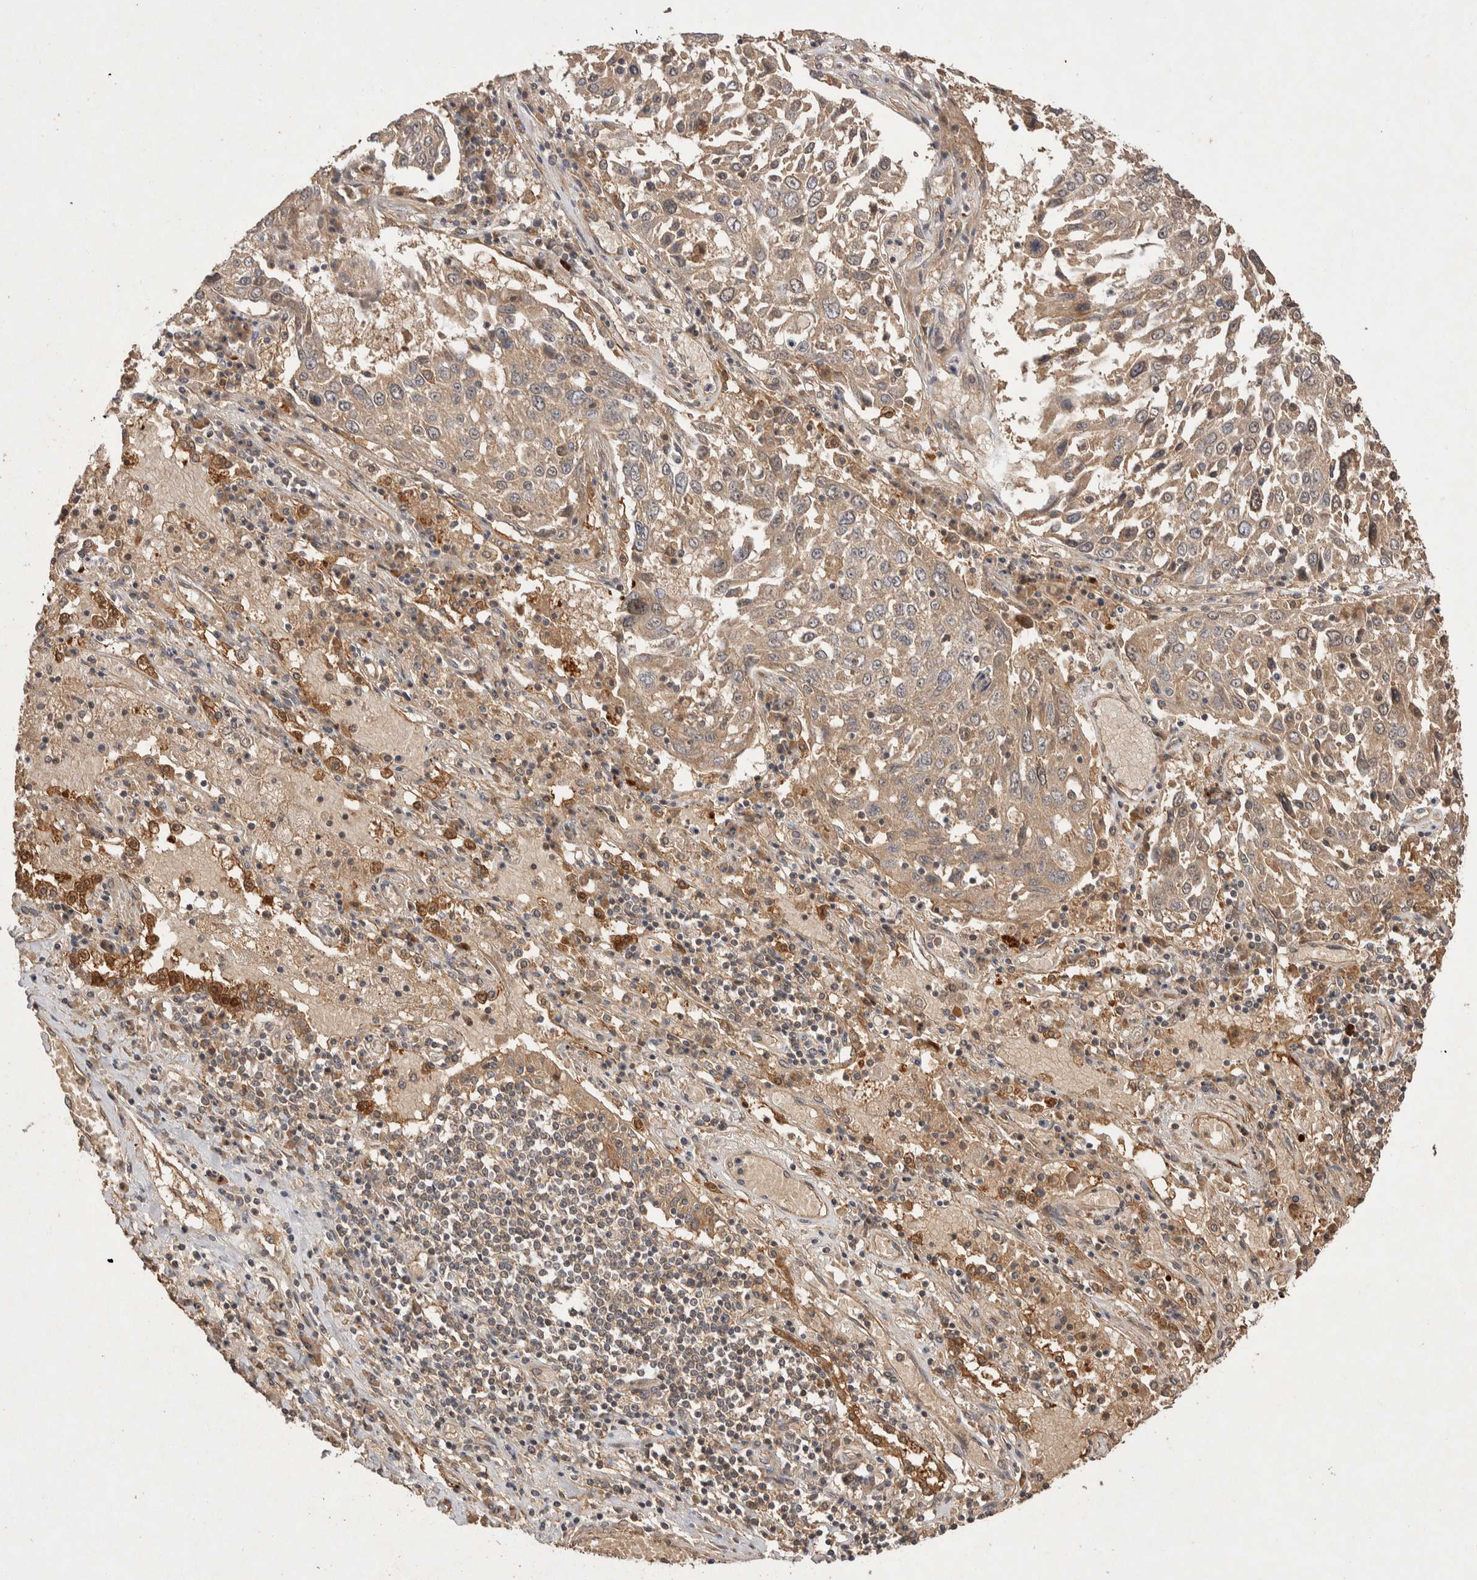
{"staining": {"intensity": "weak", "quantity": ">75%", "location": "cytoplasmic/membranous"}, "tissue": "lung cancer", "cell_type": "Tumor cells", "image_type": "cancer", "snomed": [{"axis": "morphology", "description": "Squamous cell carcinoma, NOS"}, {"axis": "topography", "description": "Lung"}], "caption": "A high-resolution histopathology image shows IHC staining of lung cancer, which shows weak cytoplasmic/membranous staining in about >75% of tumor cells.", "gene": "NSMAF", "patient": {"sex": "male", "age": 65}}